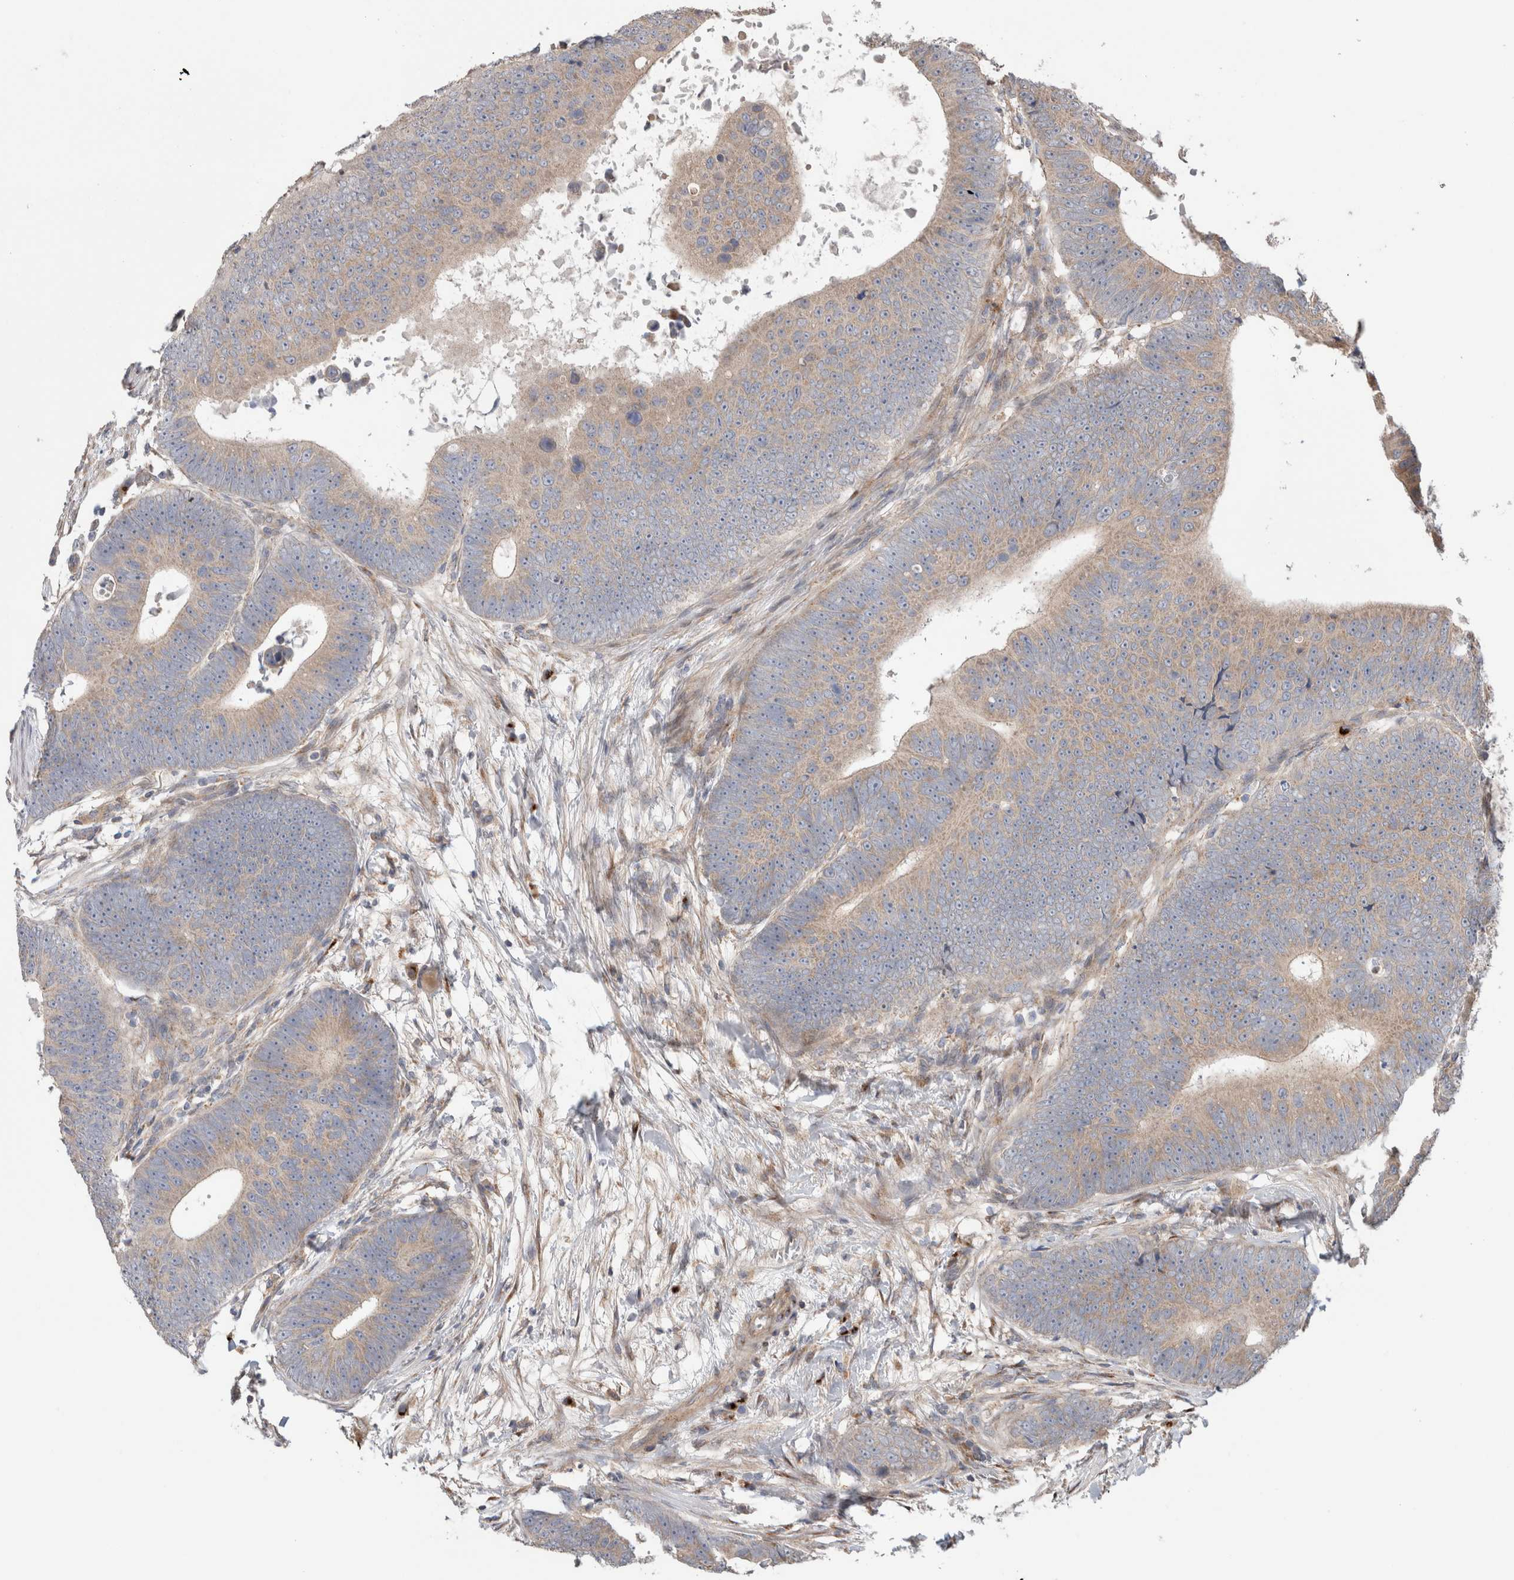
{"staining": {"intensity": "moderate", "quantity": "25%-75%", "location": "cytoplasmic/membranous"}, "tissue": "colorectal cancer", "cell_type": "Tumor cells", "image_type": "cancer", "snomed": [{"axis": "morphology", "description": "Adenocarcinoma, NOS"}, {"axis": "topography", "description": "Colon"}], "caption": "Protein expression analysis of colorectal adenocarcinoma exhibits moderate cytoplasmic/membranous expression in approximately 25%-75% of tumor cells.", "gene": "TRIM5", "patient": {"sex": "male", "age": 56}}